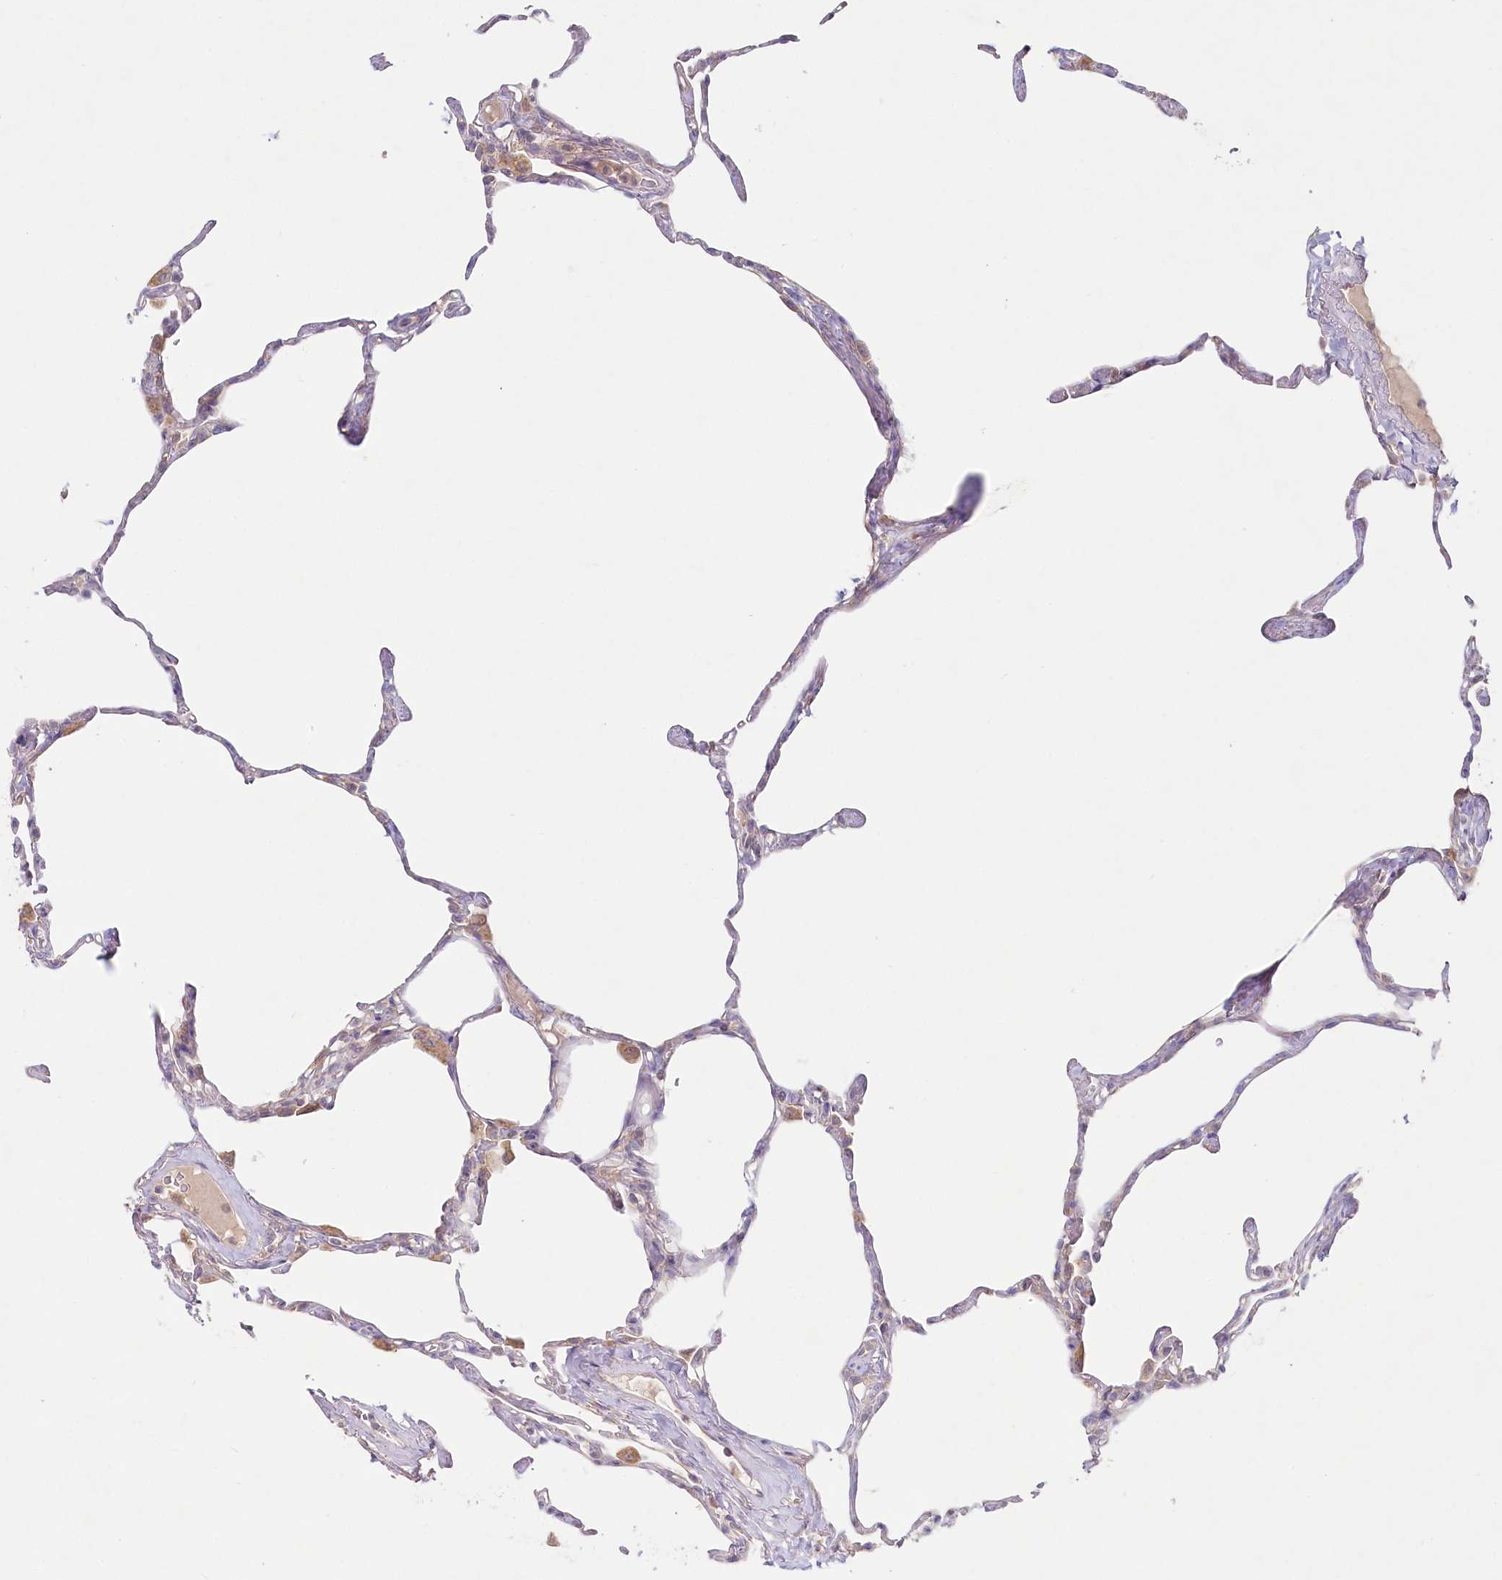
{"staining": {"intensity": "negative", "quantity": "none", "location": "none"}, "tissue": "lung", "cell_type": "Alveolar cells", "image_type": "normal", "snomed": [{"axis": "morphology", "description": "Normal tissue, NOS"}, {"axis": "topography", "description": "Lung"}], "caption": "Human lung stained for a protein using immunohistochemistry displays no staining in alveolar cells.", "gene": "TNIP1", "patient": {"sex": "male", "age": 65}}